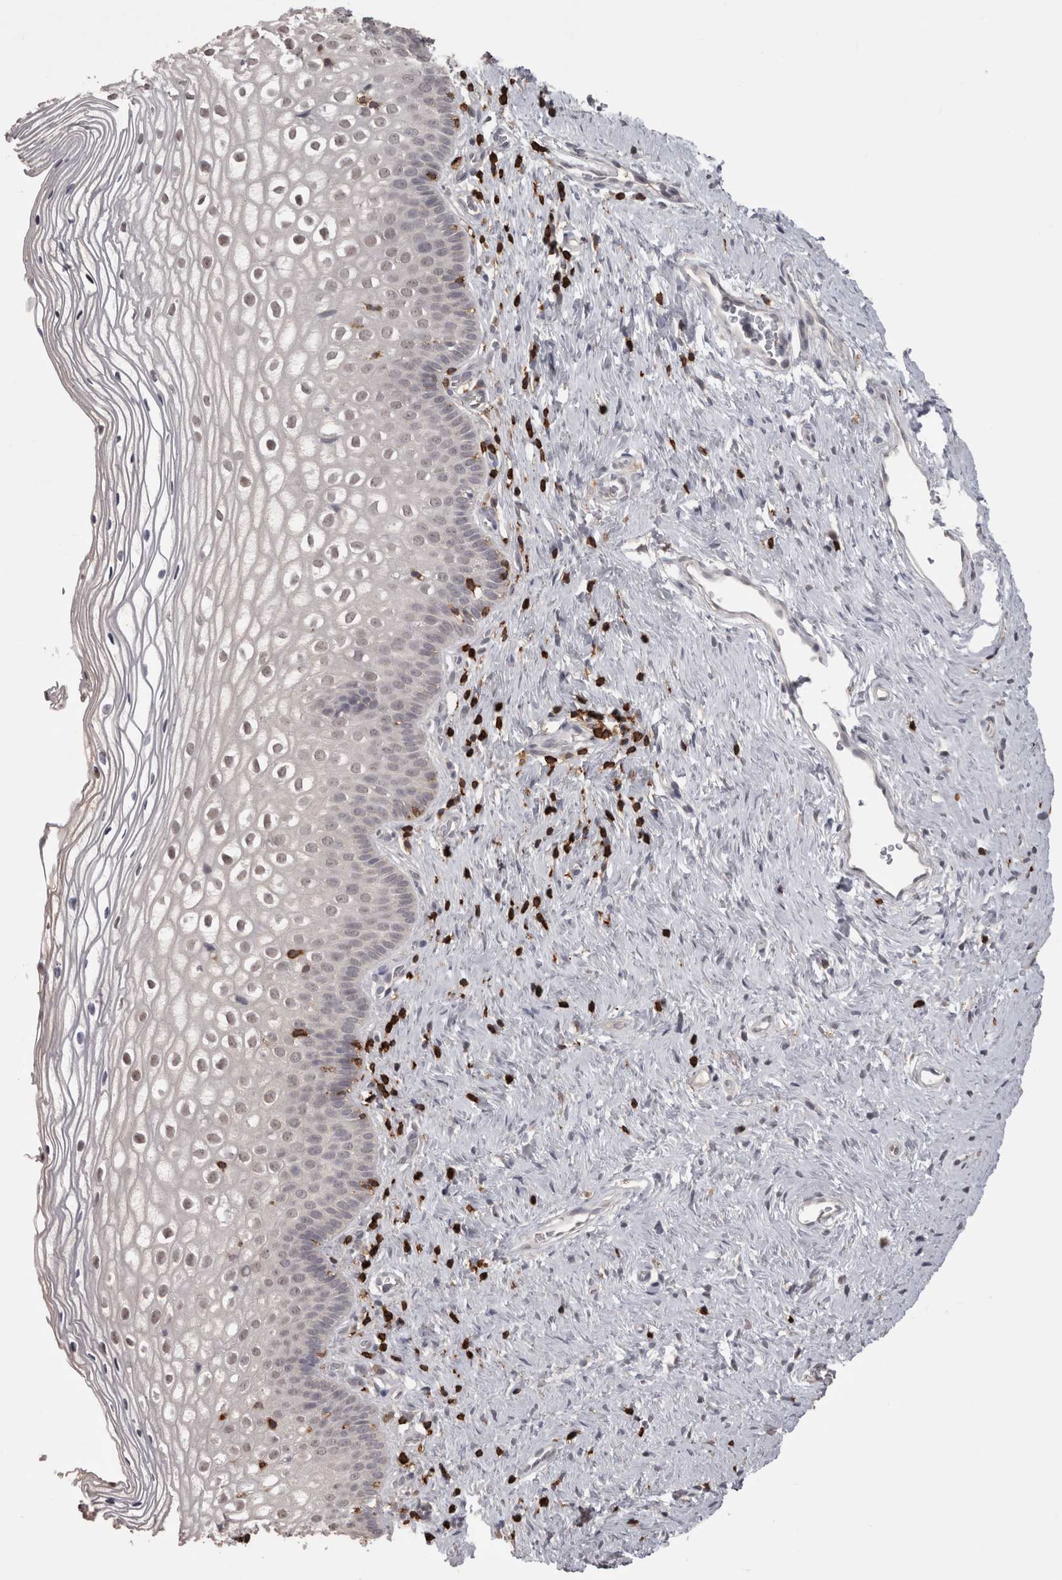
{"staining": {"intensity": "weak", "quantity": "<25%", "location": "nuclear"}, "tissue": "cervix", "cell_type": "Squamous epithelial cells", "image_type": "normal", "snomed": [{"axis": "morphology", "description": "Normal tissue, NOS"}, {"axis": "topography", "description": "Cervix"}], "caption": "Immunohistochemical staining of unremarkable cervix shows no significant positivity in squamous epithelial cells.", "gene": "SKAP1", "patient": {"sex": "female", "age": 27}}